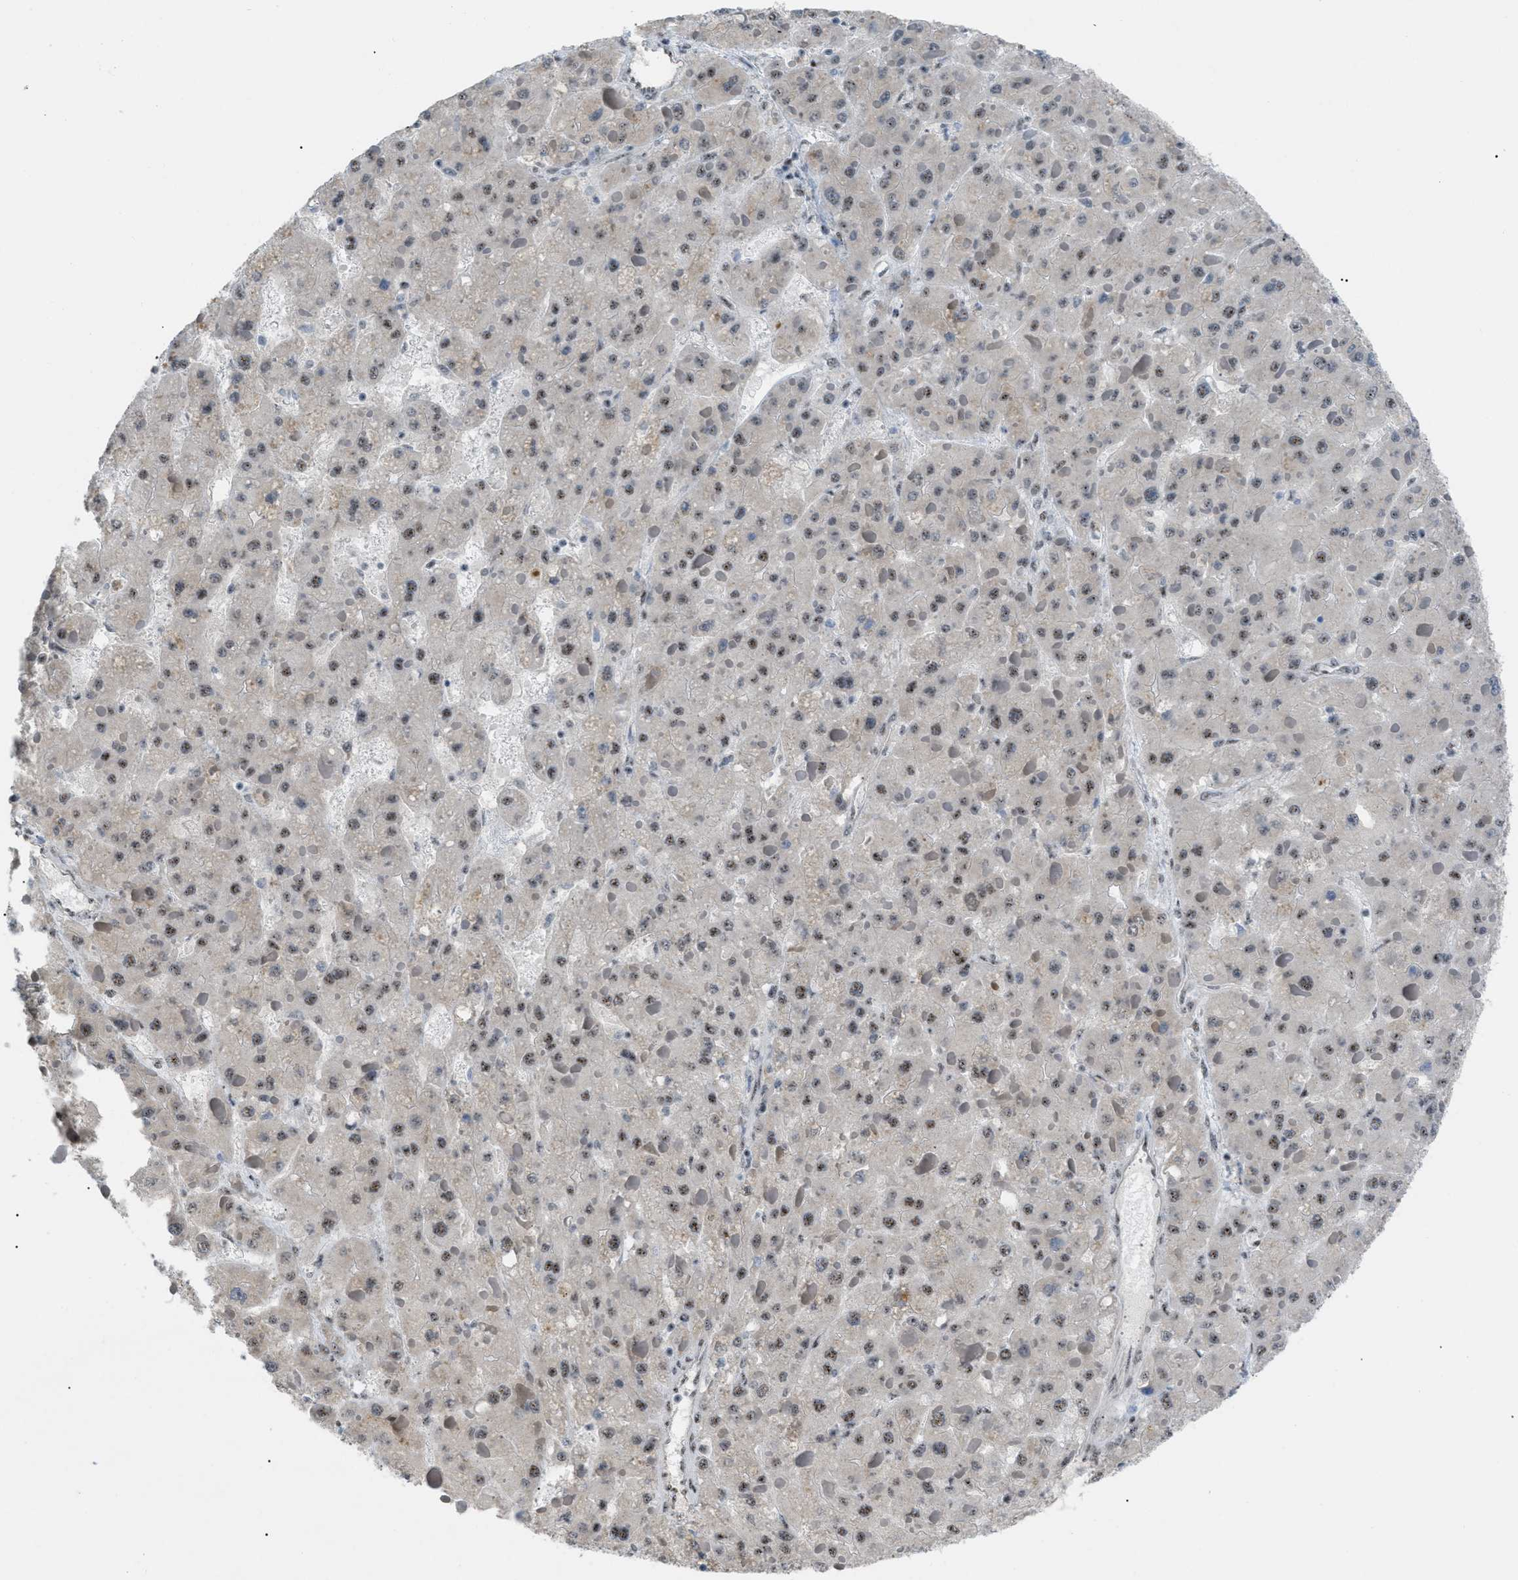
{"staining": {"intensity": "moderate", "quantity": ">75%", "location": "nuclear"}, "tissue": "liver cancer", "cell_type": "Tumor cells", "image_type": "cancer", "snomed": [{"axis": "morphology", "description": "Carcinoma, Hepatocellular, NOS"}, {"axis": "topography", "description": "Liver"}], "caption": "Brown immunohistochemical staining in liver cancer (hepatocellular carcinoma) exhibits moderate nuclear staining in approximately >75% of tumor cells. (DAB IHC with brightfield microscopy, high magnification).", "gene": "CDR2", "patient": {"sex": "female", "age": 73}}